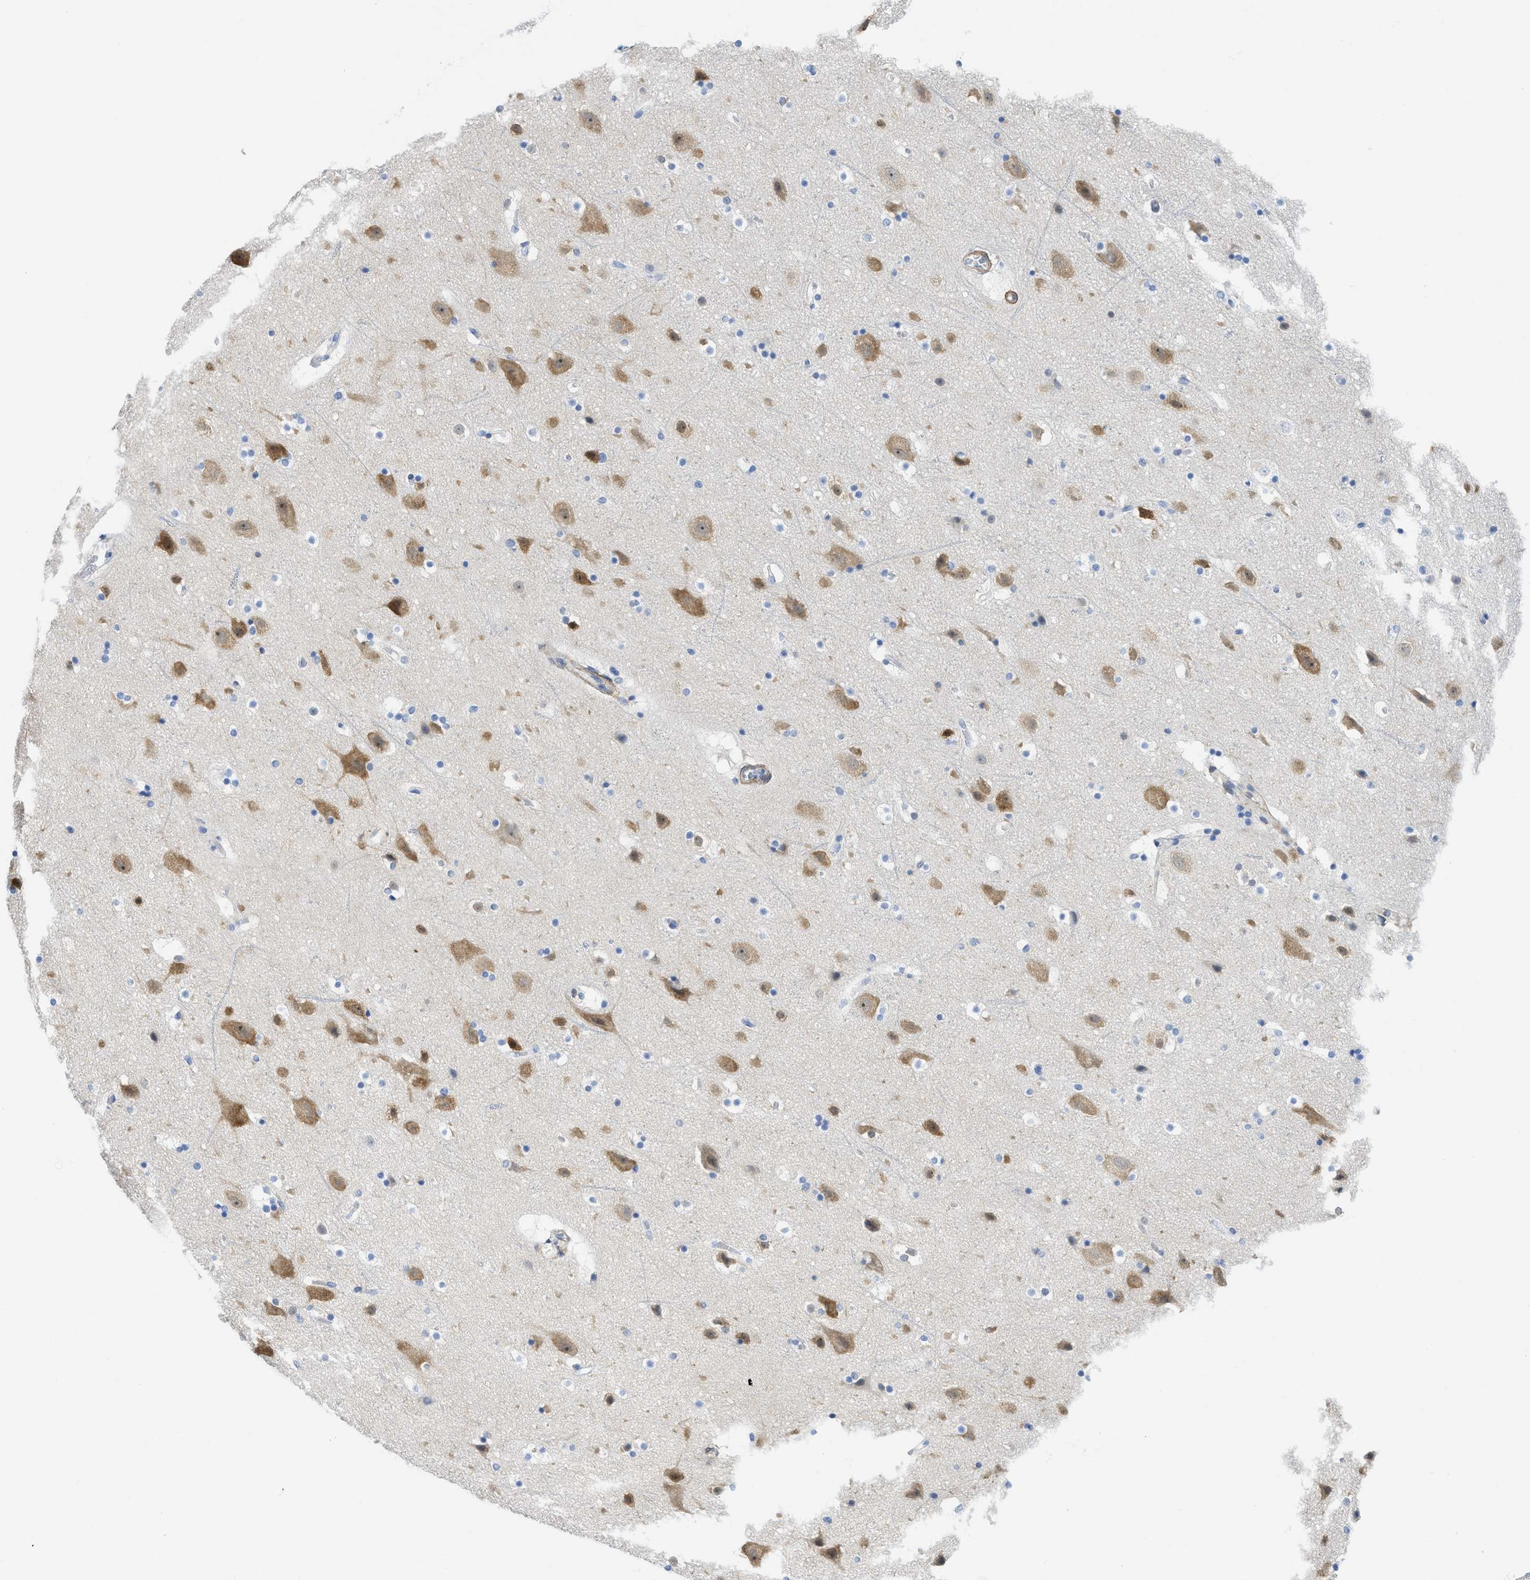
{"staining": {"intensity": "weak", "quantity": ">75%", "location": "cytoplasmic/membranous"}, "tissue": "cerebral cortex", "cell_type": "Endothelial cells", "image_type": "normal", "snomed": [{"axis": "morphology", "description": "Normal tissue, NOS"}, {"axis": "topography", "description": "Cerebral cortex"}], "caption": "Immunohistochemistry (IHC) image of benign cerebral cortex stained for a protein (brown), which demonstrates low levels of weak cytoplasmic/membranous expression in approximately >75% of endothelial cells.", "gene": "TUB", "patient": {"sex": "male", "age": 45}}